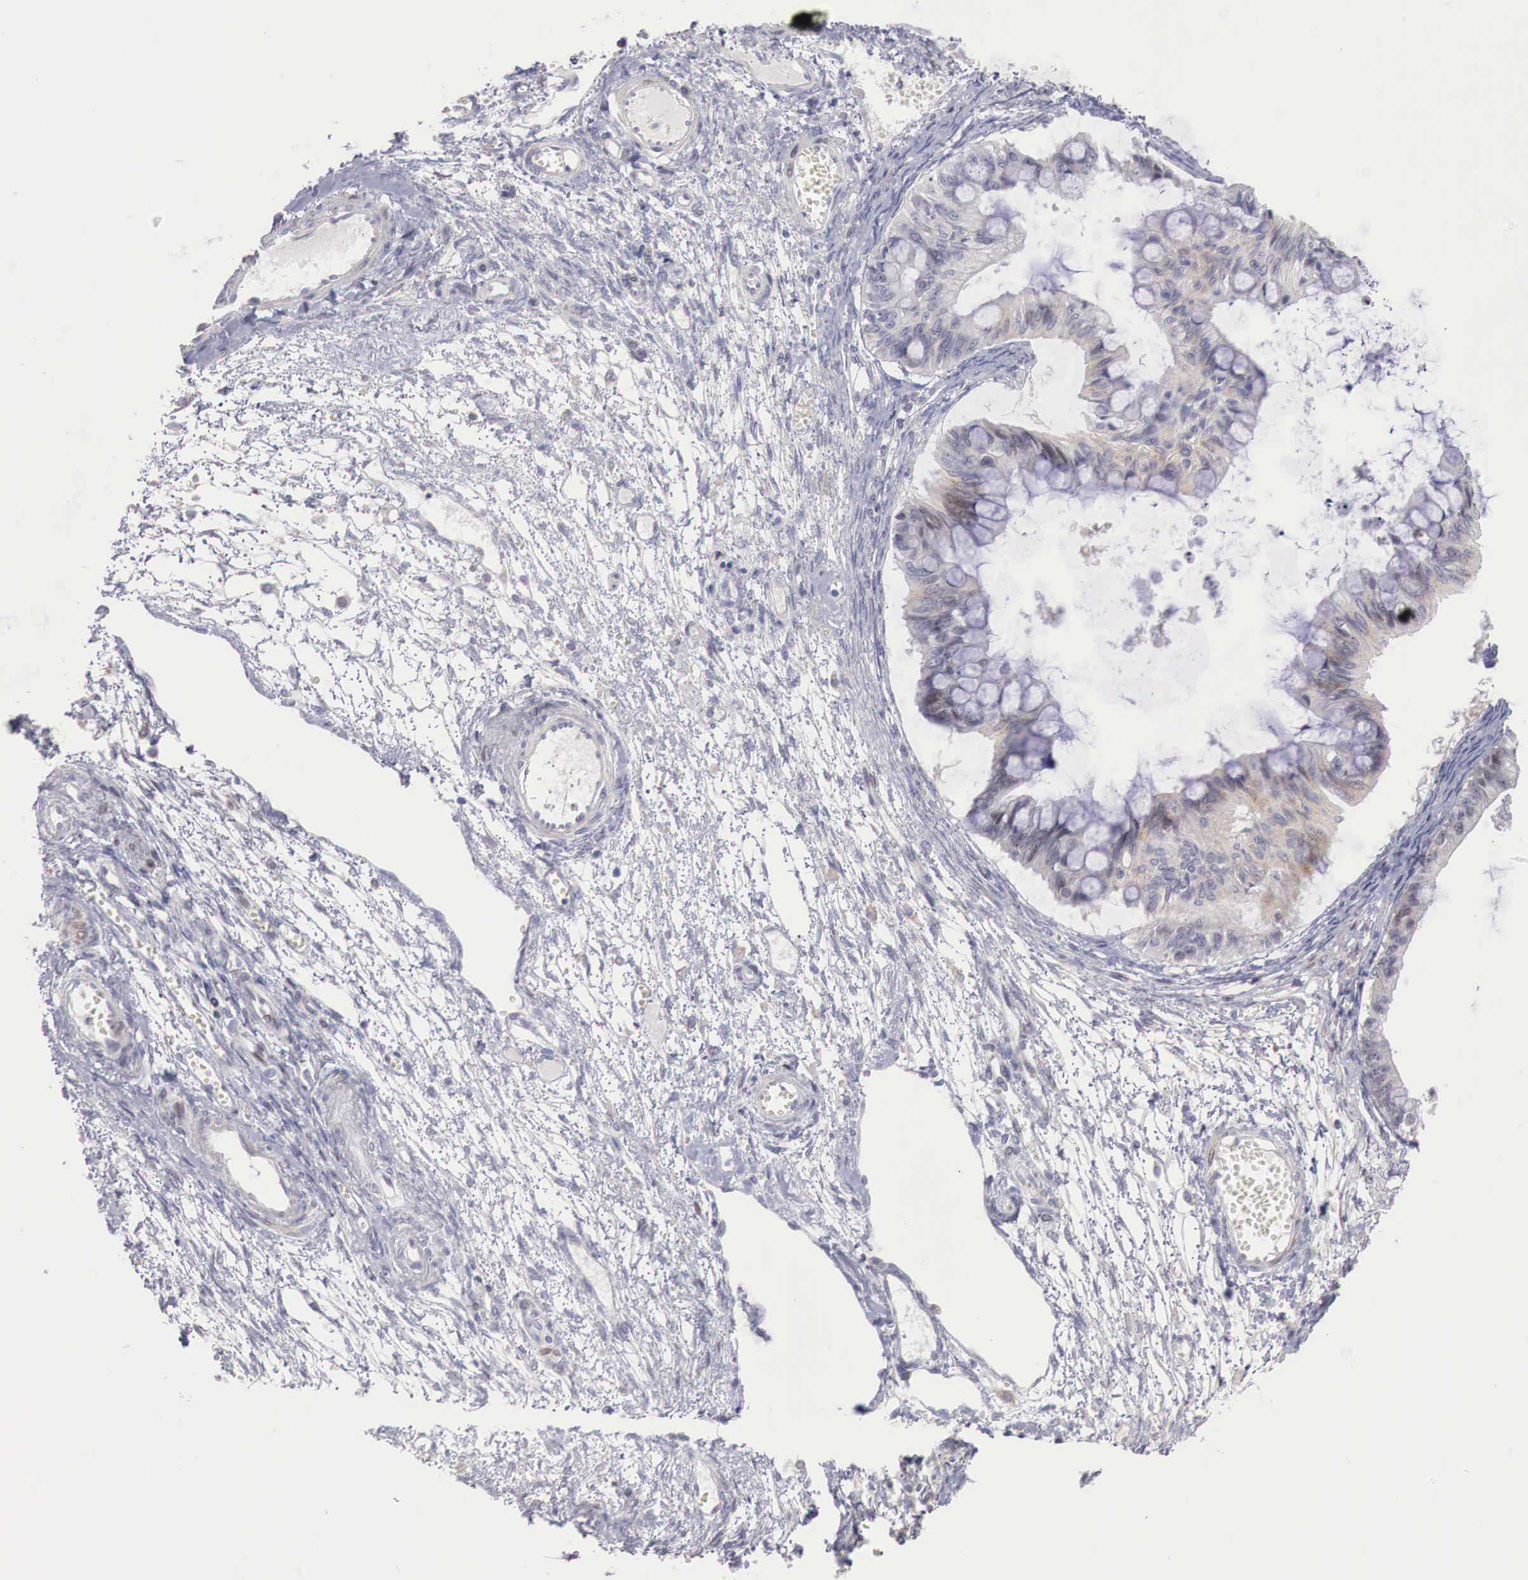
{"staining": {"intensity": "weak", "quantity": "25%-75%", "location": "none"}, "tissue": "ovarian cancer", "cell_type": "Tumor cells", "image_type": "cancer", "snomed": [{"axis": "morphology", "description": "Cystadenocarcinoma, mucinous, NOS"}, {"axis": "topography", "description": "Ovary"}], "caption": "Protein staining of ovarian mucinous cystadenocarcinoma tissue exhibits weak None staining in about 25%-75% of tumor cells.", "gene": "CLCN5", "patient": {"sex": "female", "age": 57}}